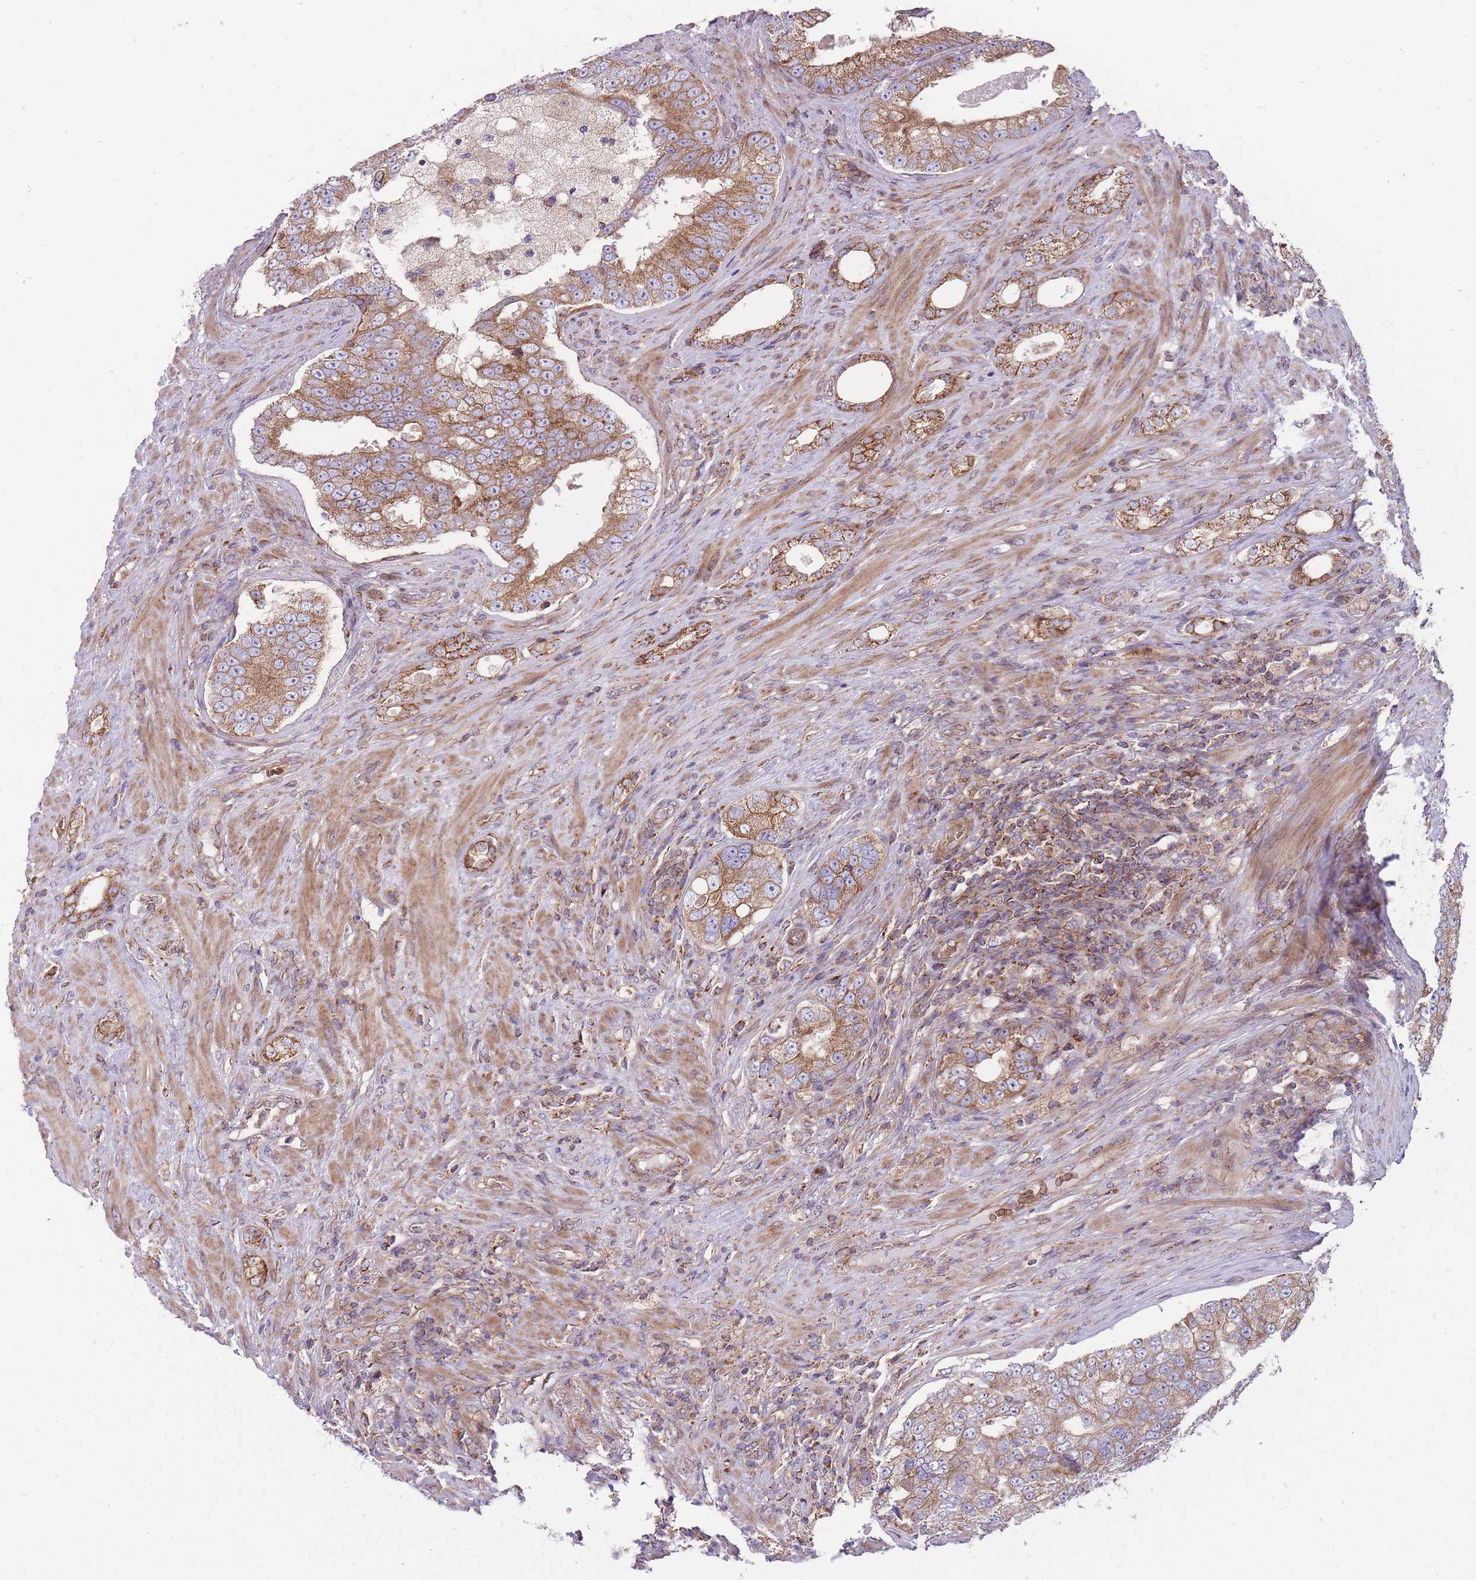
{"staining": {"intensity": "moderate", "quantity": ">75%", "location": "cytoplasmic/membranous"}, "tissue": "prostate cancer", "cell_type": "Tumor cells", "image_type": "cancer", "snomed": [{"axis": "morphology", "description": "Adenocarcinoma, High grade"}, {"axis": "topography", "description": "Prostate"}], "caption": "High-grade adenocarcinoma (prostate) stained for a protein (brown) exhibits moderate cytoplasmic/membranous positive expression in approximately >75% of tumor cells.", "gene": "ANKRD10", "patient": {"sex": "male", "age": 70}}